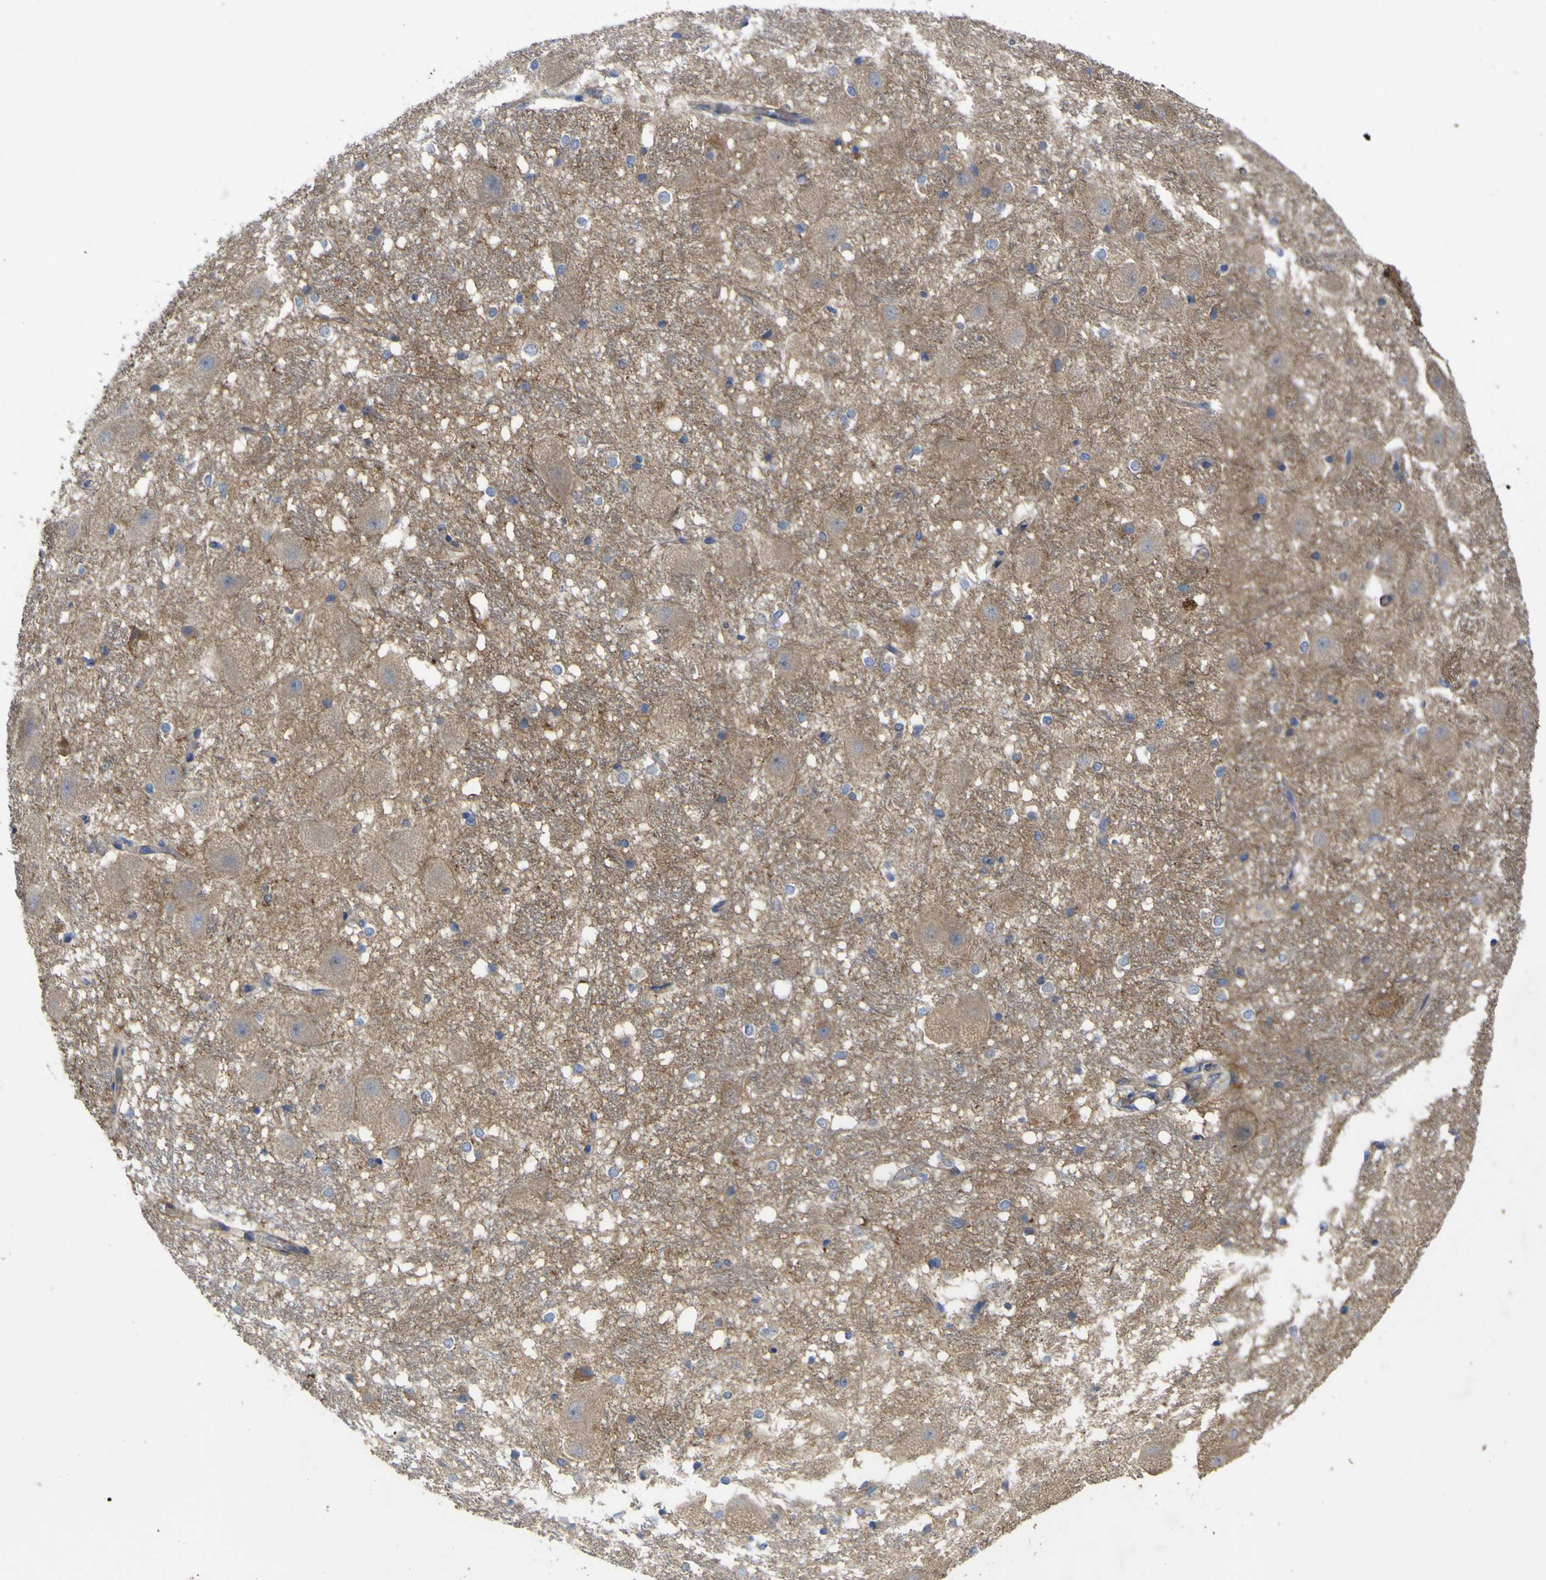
{"staining": {"intensity": "negative", "quantity": "none", "location": "none"}, "tissue": "hippocampus", "cell_type": "Glial cells", "image_type": "normal", "snomed": [{"axis": "morphology", "description": "Normal tissue, NOS"}, {"axis": "topography", "description": "Hippocampus"}], "caption": "Immunohistochemical staining of benign human hippocampus shows no significant positivity in glial cells.", "gene": "TNFSF15", "patient": {"sex": "female", "age": 19}}